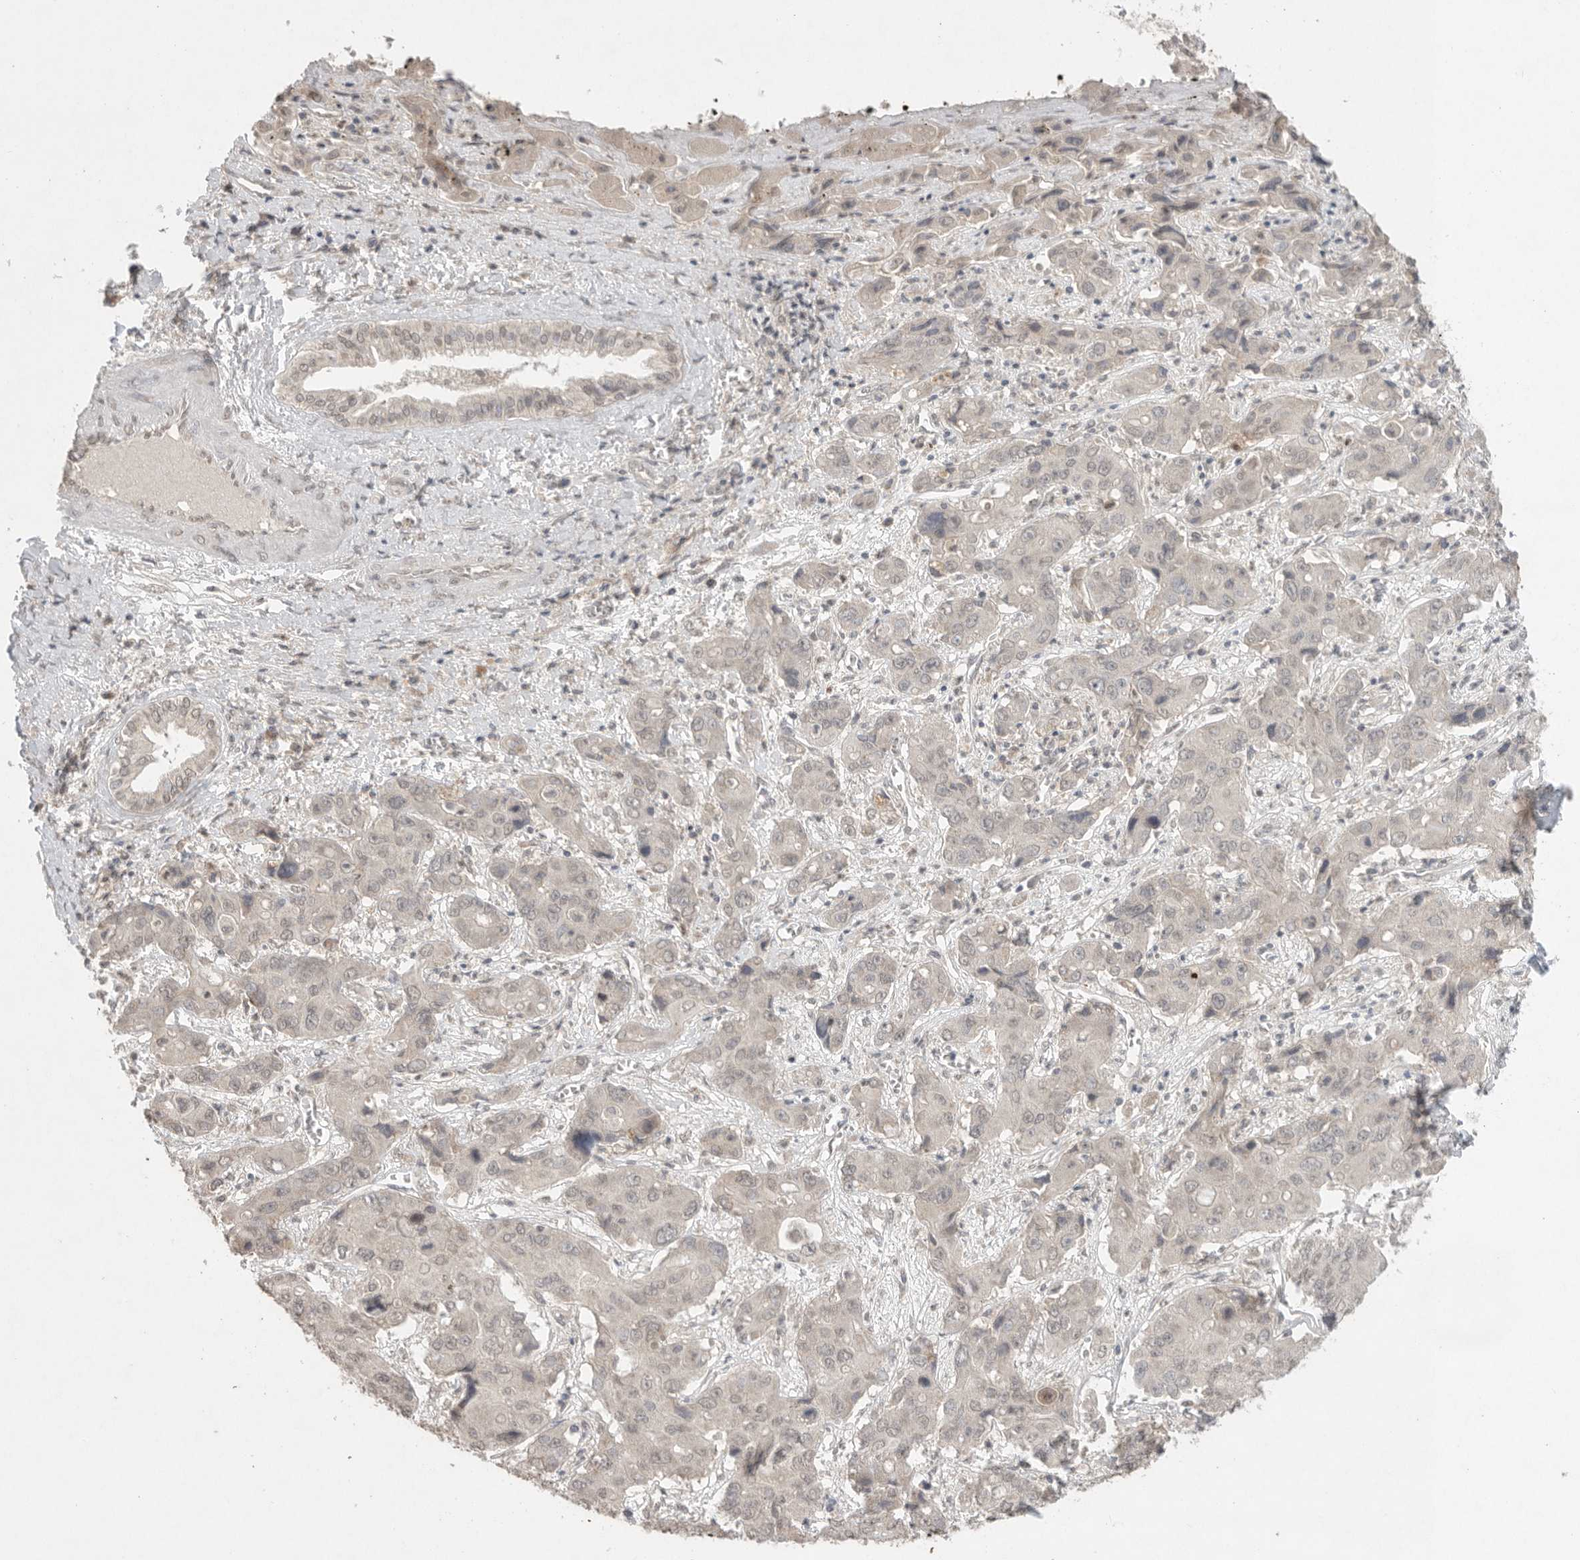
{"staining": {"intensity": "weak", "quantity": "25%-75%", "location": "nuclear"}, "tissue": "liver cancer", "cell_type": "Tumor cells", "image_type": "cancer", "snomed": [{"axis": "morphology", "description": "Cholangiocarcinoma"}, {"axis": "topography", "description": "Liver"}], "caption": "This is a photomicrograph of immunohistochemistry staining of liver cholangiocarcinoma, which shows weak expression in the nuclear of tumor cells.", "gene": "KLK5", "patient": {"sex": "male", "age": 67}}